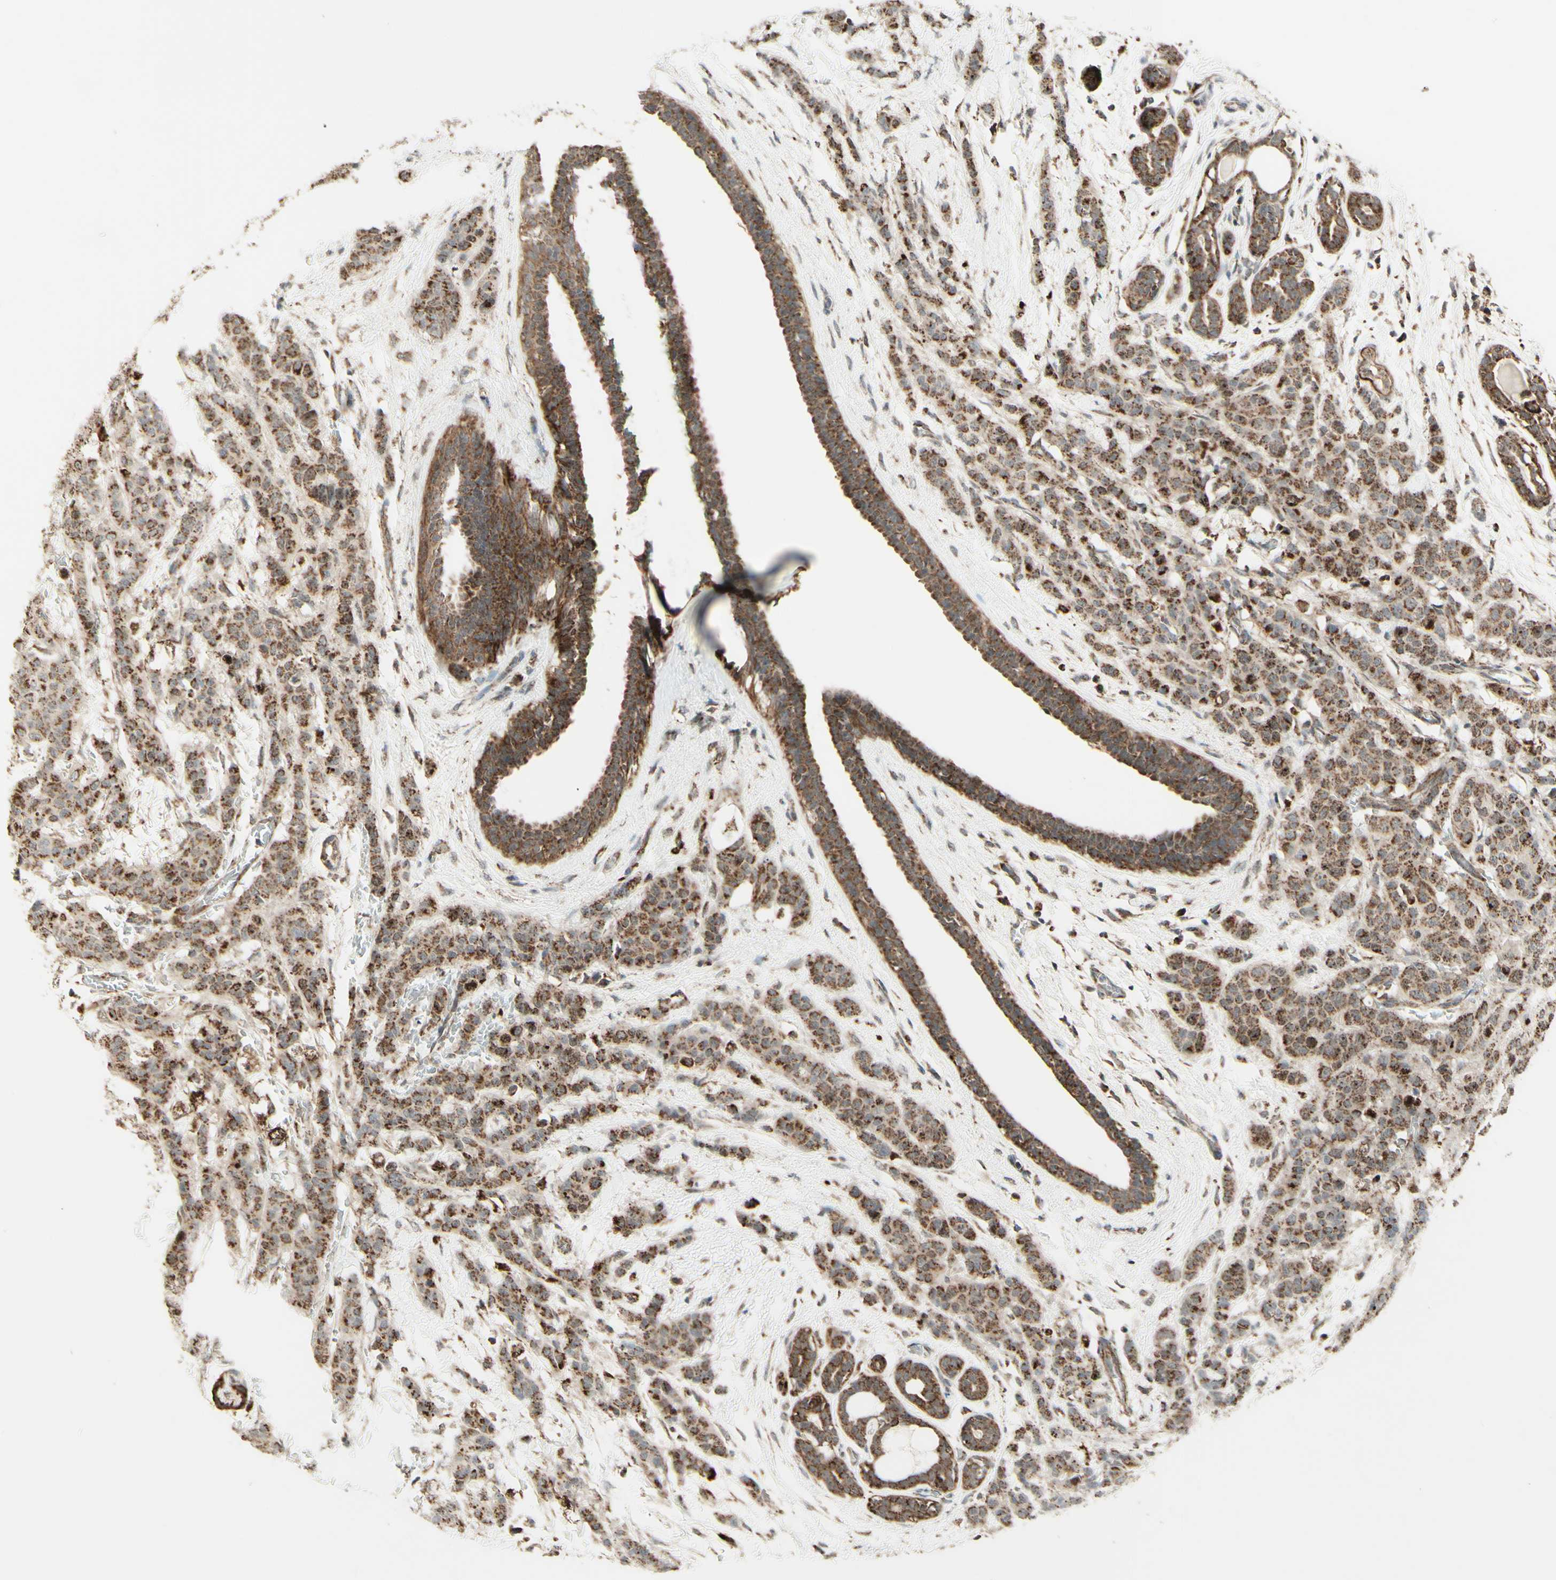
{"staining": {"intensity": "strong", "quantity": ">75%", "location": "cytoplasmic/membranous"}, "tissue": "breast cancer", "cell_type": "Tumor cells", "image_type": "cancer", "snomed": [{"axis": "morphology", "description": "Normal tissue, NOS"}, {"axis": "morphology", "description": "Duct carcinoma"}, {"axis": "topography", "description": "Breast"}], "caption": "This photomicrograph reveals intraductal carcinoma (breast) stained with immunohistochemistry to label a protein in brown. The cytoplasmic/membranous of tumor cells show strong positivity for the protein. Nuclei are counter-stained blue.", "gene": "DHRS3", "patient": {"sex": "female", "age": 40}}